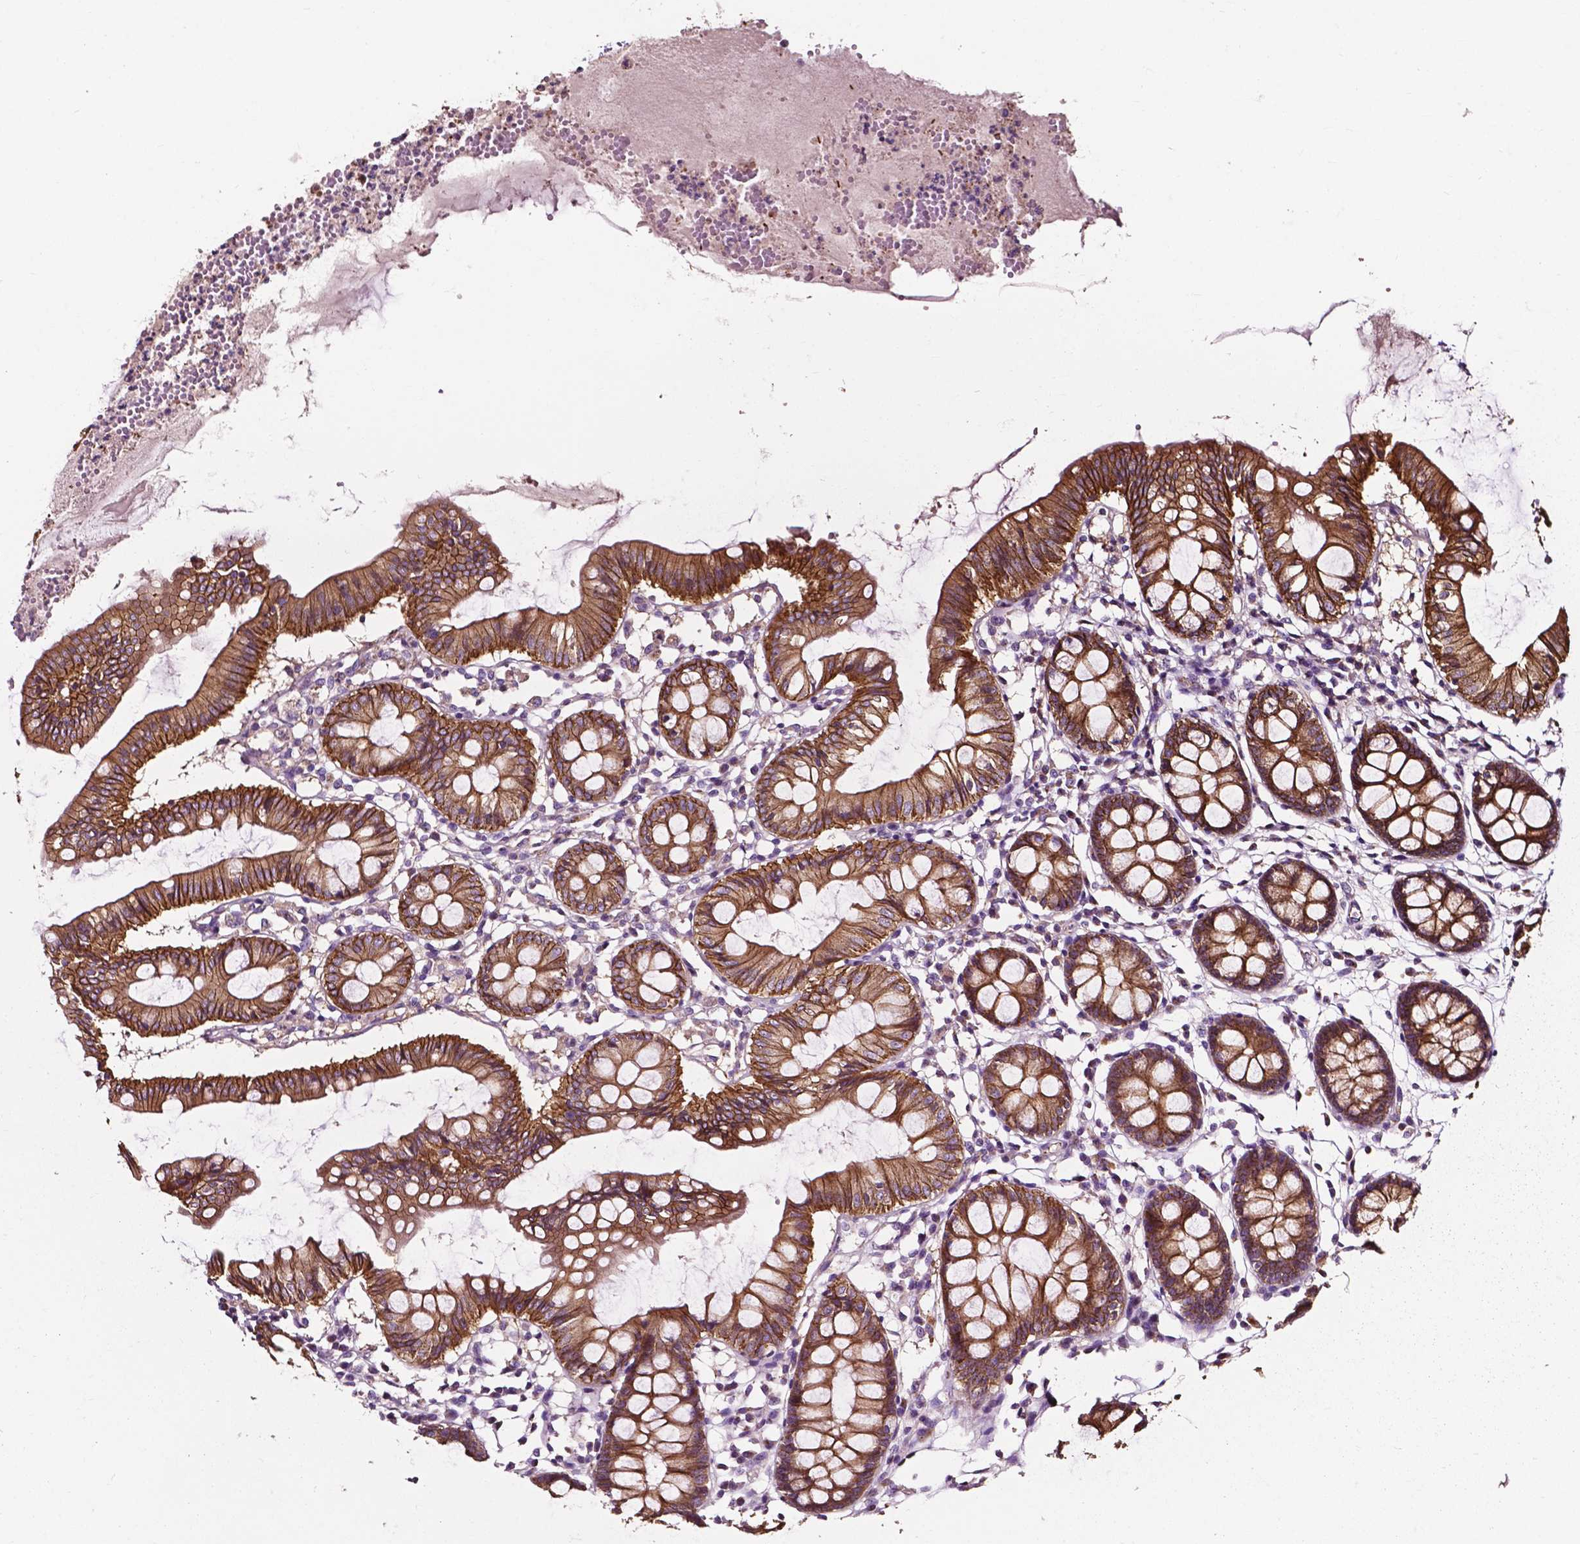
{"staining": {"intensity": "weak", "quantity": ">75%", "location": "cytoplasmic/membranous"}, "tissue": "colon", "cell_type": "Endothelial cells", "image_type": "normal", "snomed": [{"axis": "morphology", "description": "Normal tissue, NOS"}, {"axis": "topography", "description": "Colon"}], "caption": "Immunohistochemistry histopathology image of normal colon: human colon stained using IHC shows low levels of weak protein expression localized specifically in the cytoplasmic/membranous of endothelial cells, appearing as a cytoplasmic/membranous brown color.", "gene": "ATG16L1", "patient": {"sex": "female", "age": 84}}